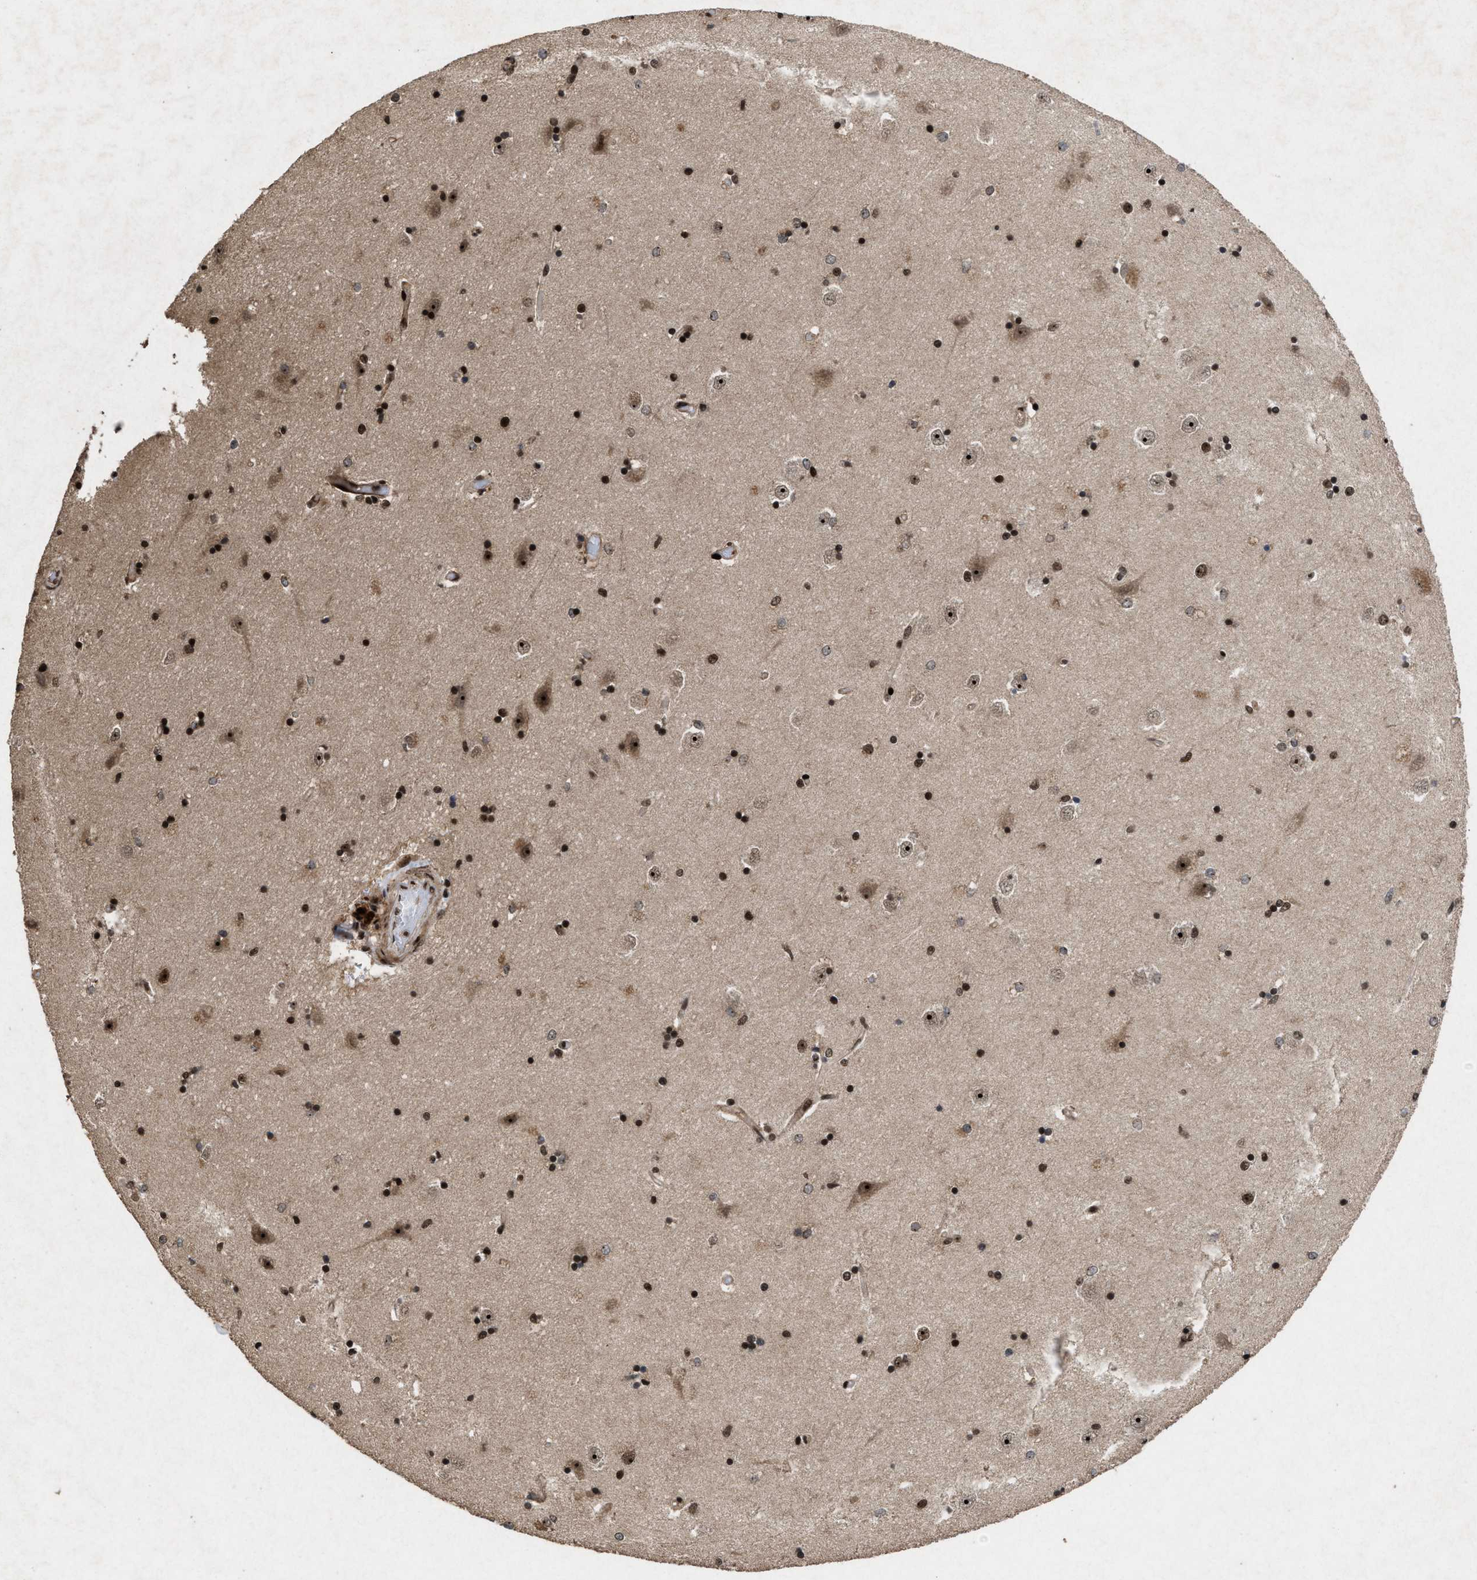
{"staining": {"intensity": "strong", "quantity": ">75%", "location": "nuclear"}, "tissue": "hippocampus", "cell_type": "Glial cells", "image_type": "normal", "snomed": [{"axis": "morphology", "description": "Normal tissue, NOS"}, {"axis": "topography", "description": "Hippocampus"}], "caption": "Hippocampus stained with immunohistochemistry demonstrates strong nuclear staining in approximately >75% of glial cells. (DAB = brown stain, brightfield microscopy at high magnification).", "gene": "WIZ", "patient": {"sex": "male", "age": 45}}